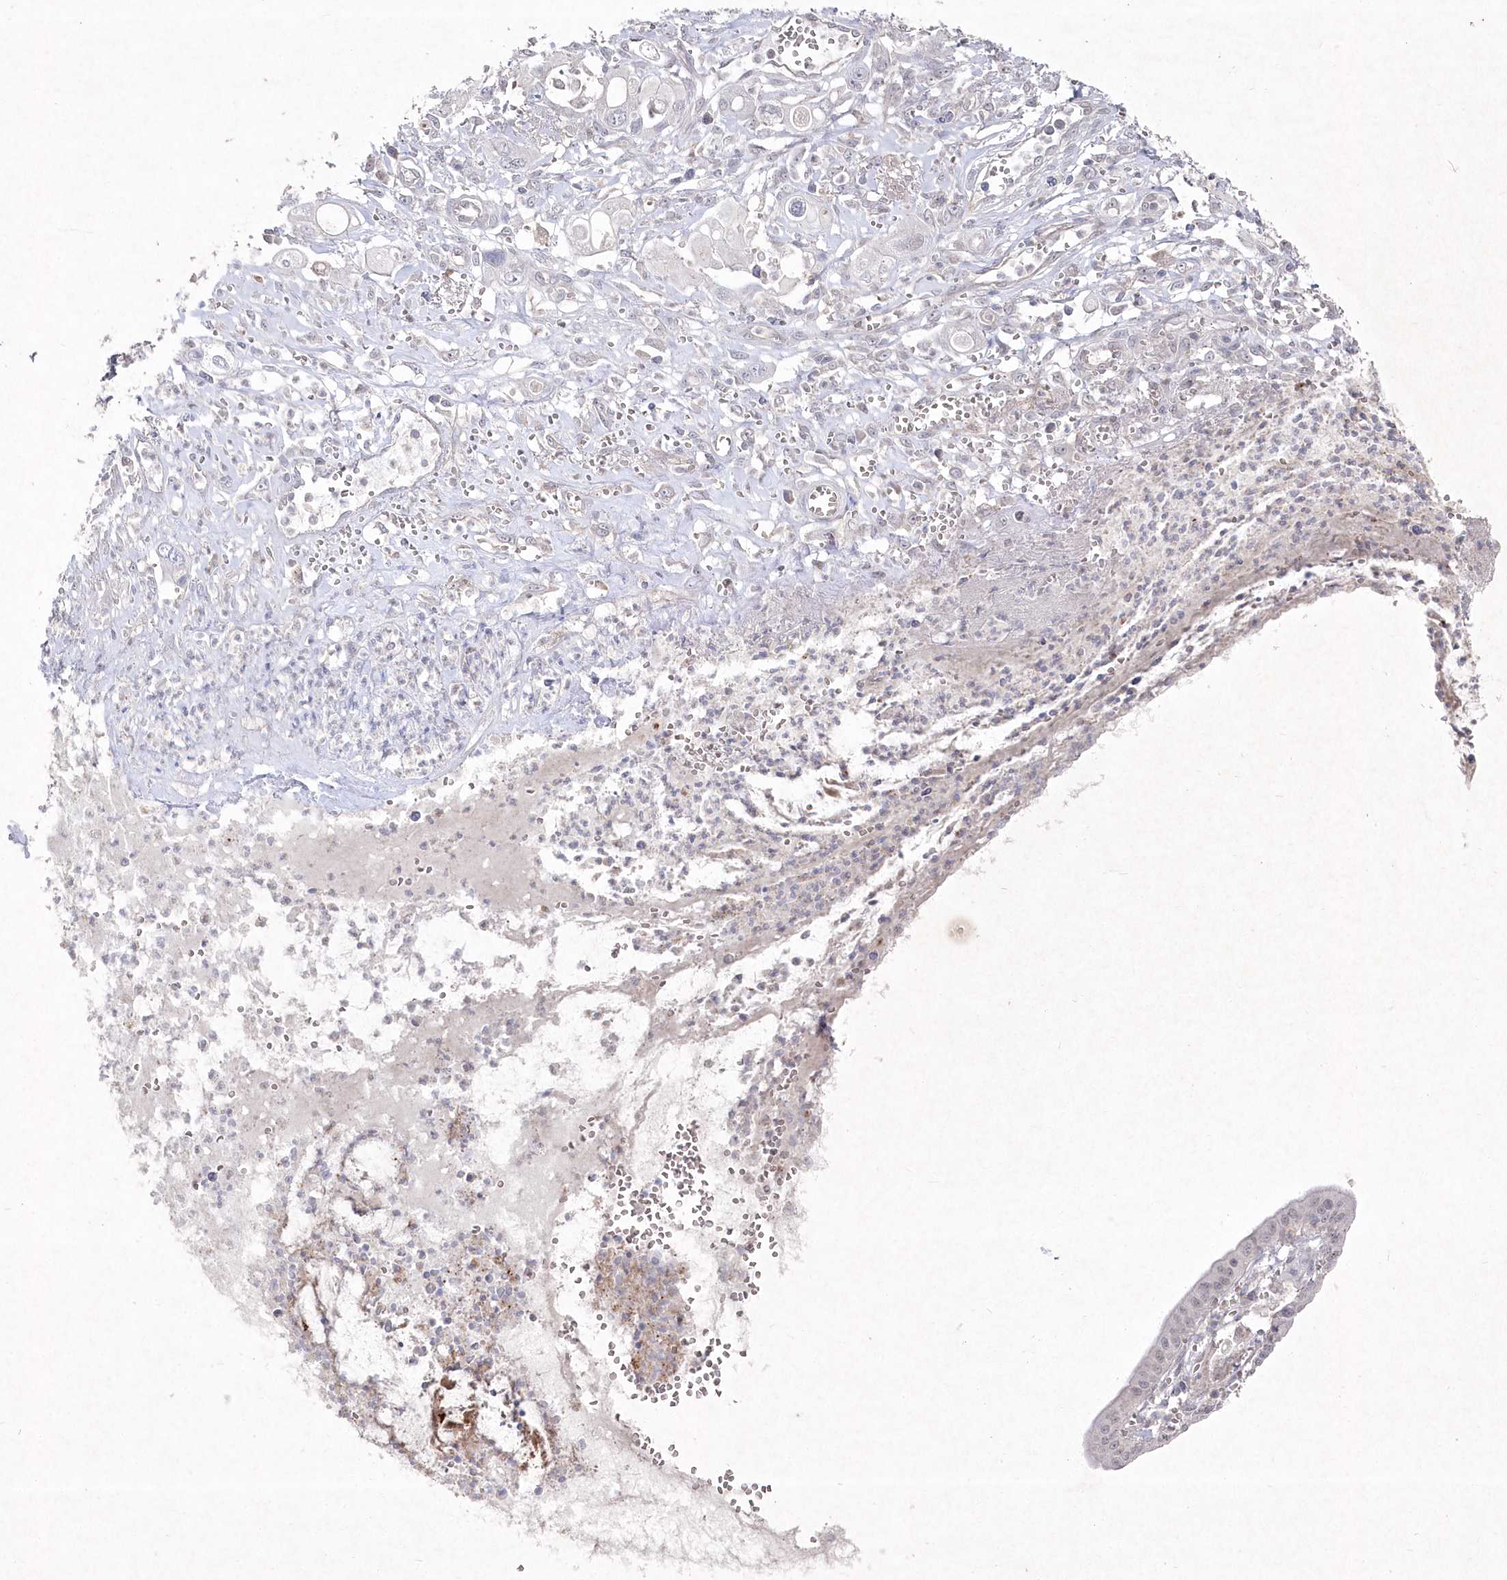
{"staining": {"intensity": "negative", "quantity": "none", "location": "none"}, "tissue": "pancreatic cancer", "cell_type": "Tumor cells", "image_type": "cancer", "snomed": [{"axis": "morphology", "description": "Adenocarcinoma, NOS"}, {"axis": "topography", "description": "Pancreas"}], "caption": "An immunohistochemistry (IHC) photomicrograph of pancreatic adenocarcinoma is shown. There is no staining in tumor cells of pancreatic adenocarcinoma. (DAB (3,3'-diaminobenzidine) immunohistochemistry (IHC) visualized using brightfield microscopy, high magnification).", "gene": "TGFBRAP1", "patient": {"sex": "male", "age": 68}}